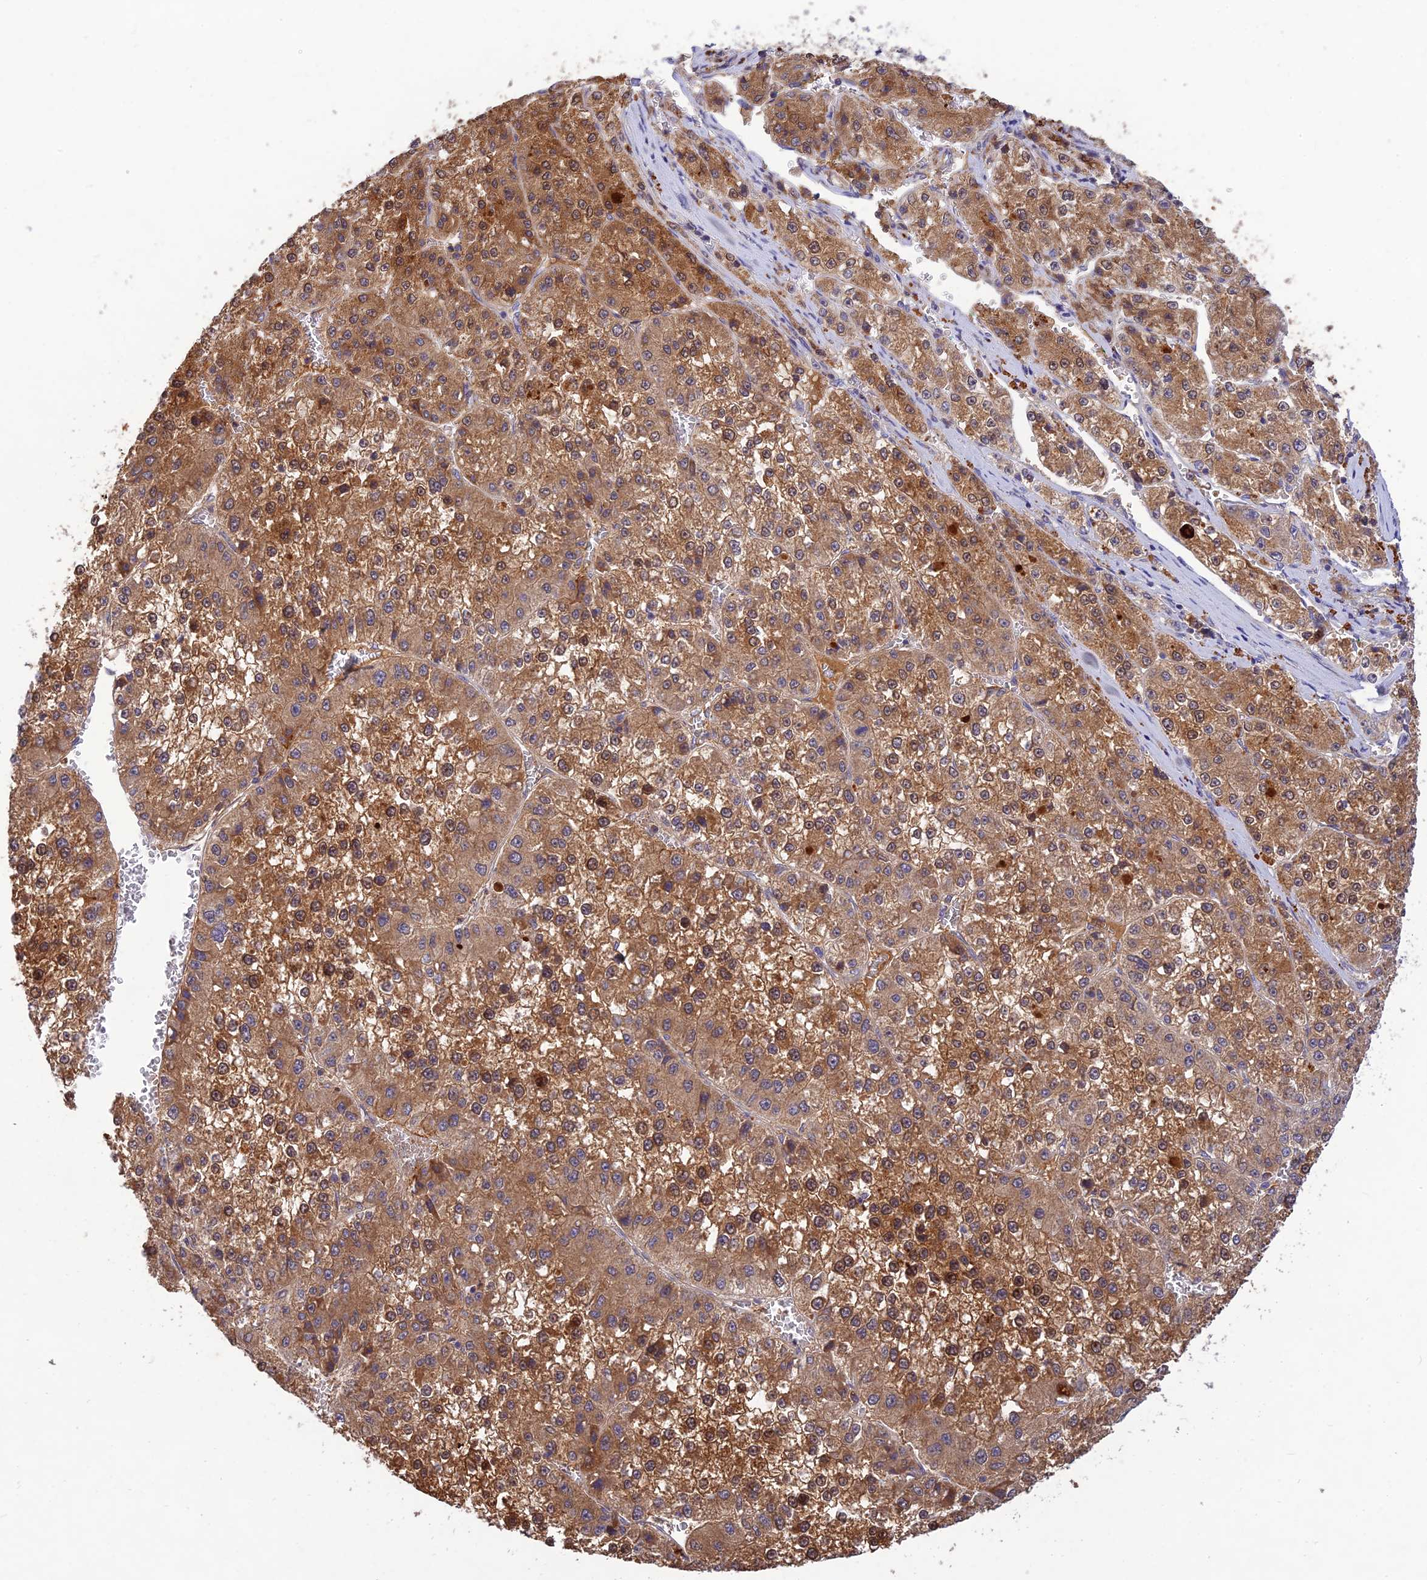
{"staining": {"intensity": "moderate", "quantity": ">75%", "location": "cytoplasmic/membranous"}, "tissue": "liver cancer", "cell_type": "Tumor cells", "image_type": "cancer", "snomed": [{"axis": "morphology", "description": "Carcinoma, Hepatocellular, NOS"}, {"axis": "topography", "description": "Liver"}], "caption": "Liver cancer (hepatocellular carcinoma) stained with DAB (3,3'-diaminobenzidine) immunohistochemistry displays medium levels of moderate cytoplasmic/membranous staining in approximately >75% of tumor cells.", "gene": "ACSM5", "patient": {"sex": "female", "age": 73}}